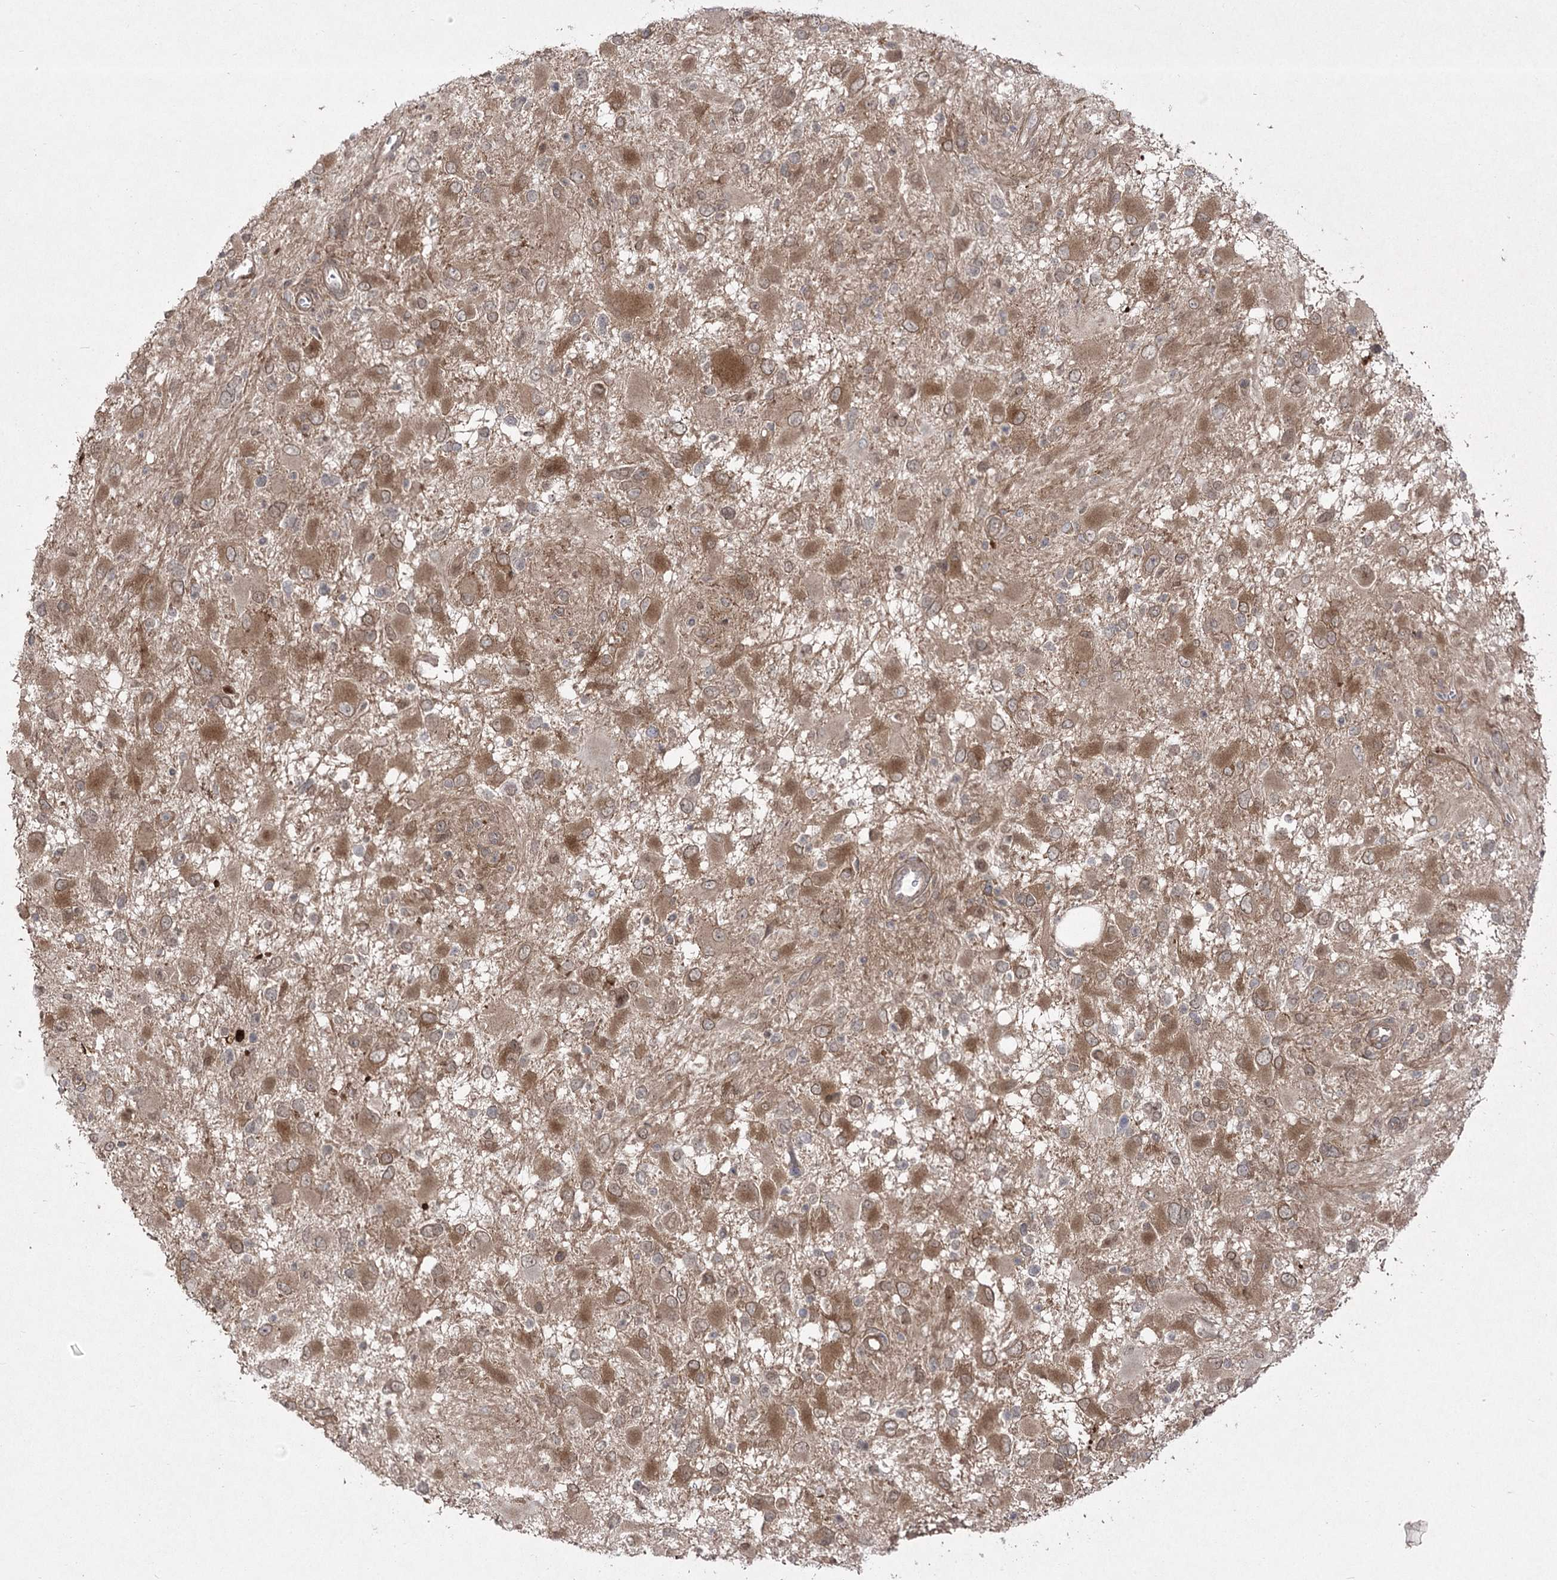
{"staining": {"intensity": "moderate", "quantity": ">75%", "location": "cytoplasmic/membranous"}, "tissue": "glioma", "cell_type": "Tumor cells", "image_type": "cancer", "snomed": [{"axis": "morphology", "description": "Glioma, malignant, High grade"}, {"axis": "topography", "description": "Brain"}], "caption": "Immunohistochemical staining of human glioma demonstrates medium levels of moderate cytoplasmic/membranous positivity in approximately >75% of tumor cells.", "gene": "PLEKHA5", "patient": {"sex": "male", "age": 53}}